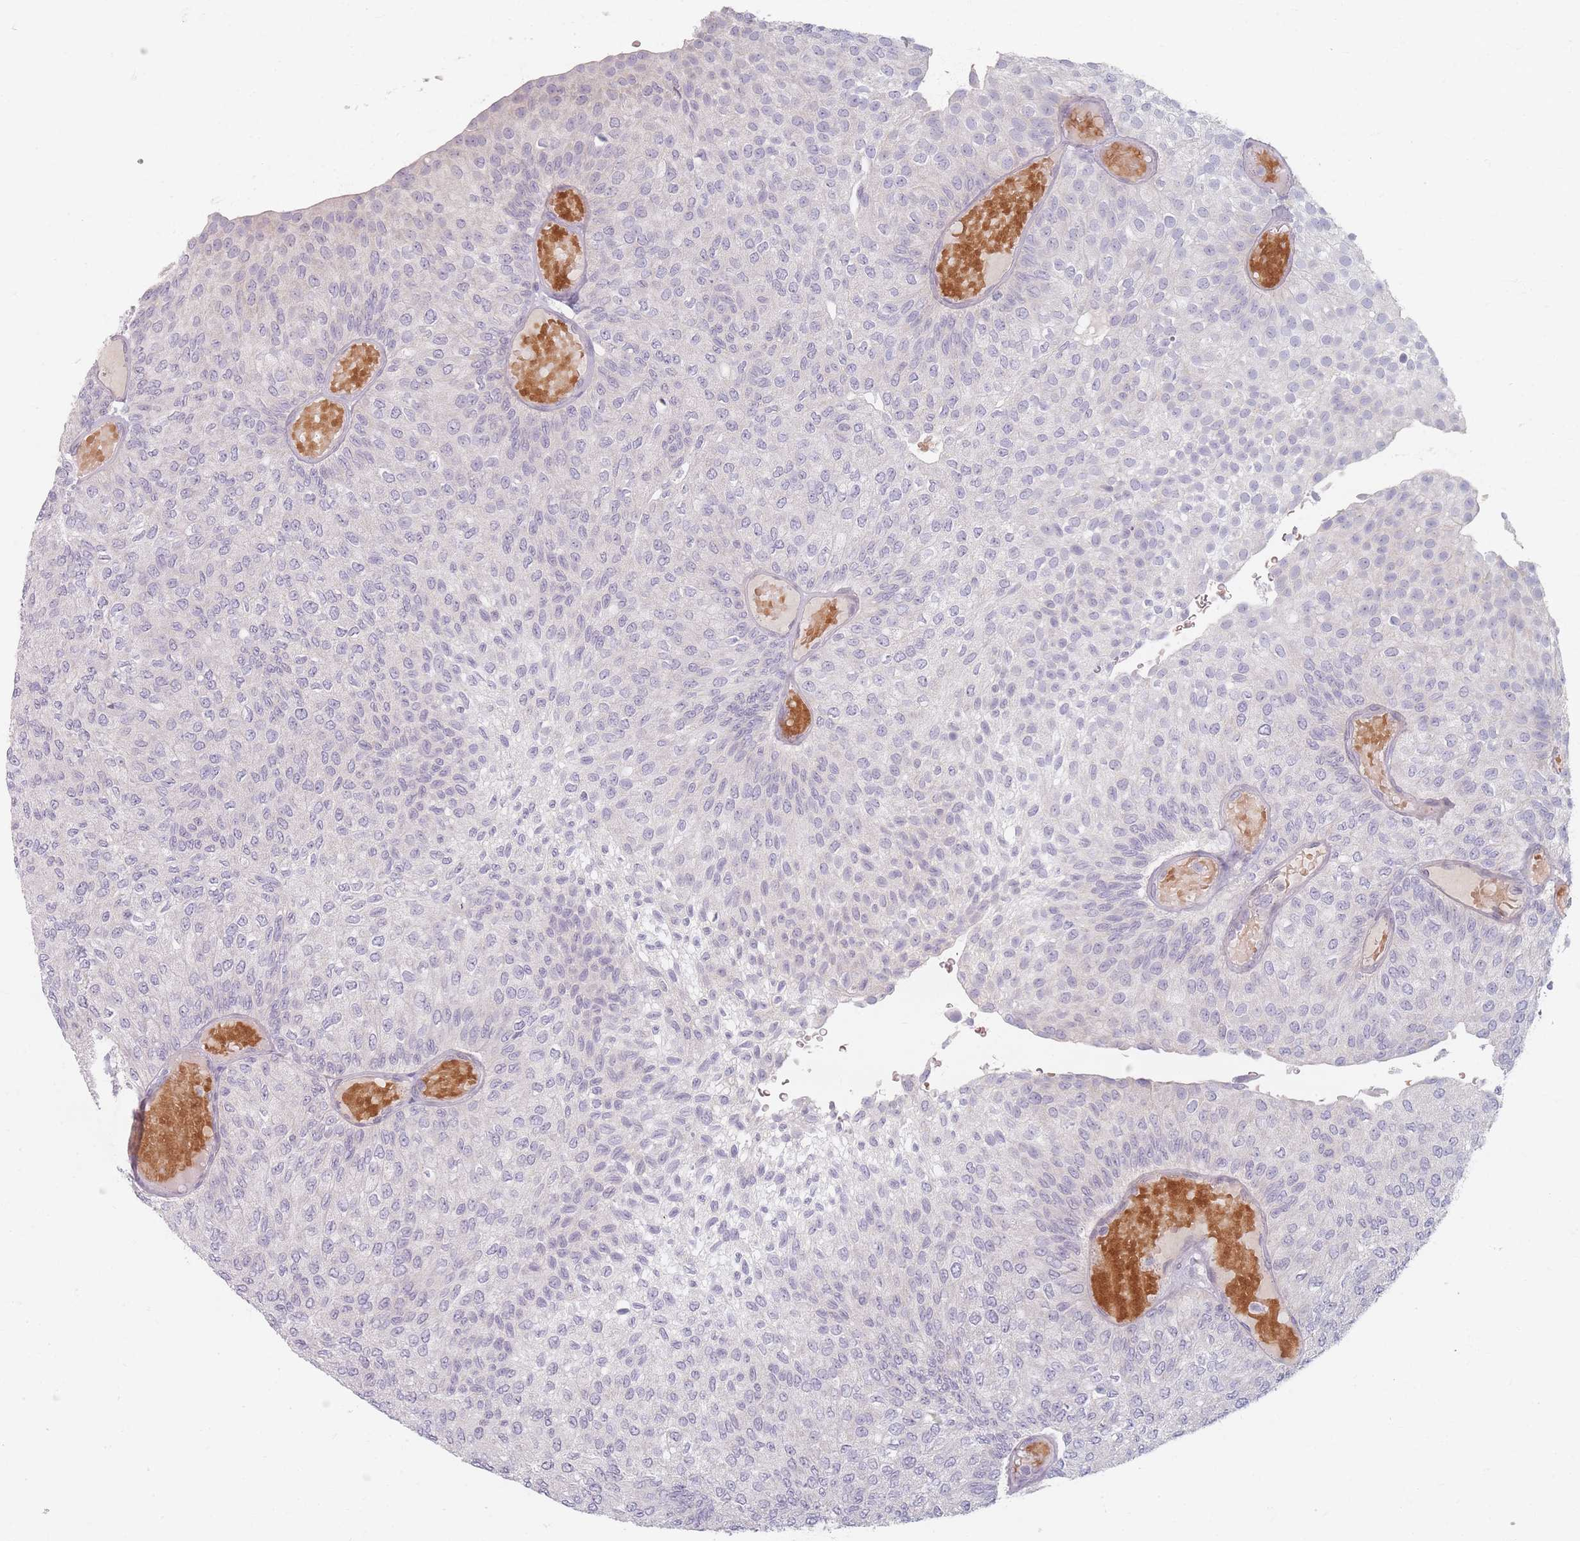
{"staining": {"intensity": "negative", "quantity": "none", "location": "none"}, "tissue": "urothelial cancer", "cell_type": "Tumor cells", "image_type": "cancer", "snomed": [{"axis": "morphology", "description": "Urothelial carcinoma, Low grade"}, {"axis": "topography", "description": "Urinary bladder"}], "caption": "A high-resolution micrograph shows IHC staining of urothelial cancer, which demonstrates no significant expression in tumor cells. The staining was performed using DAB (3,3'-diaminobenzidine) to visualize the protein expression in brown, while the nuclei were stained in blue with hematoxylin (Magnification: 20x).", "gene": "TMOD1", "patient": {"sex": "male", "age": 78}}